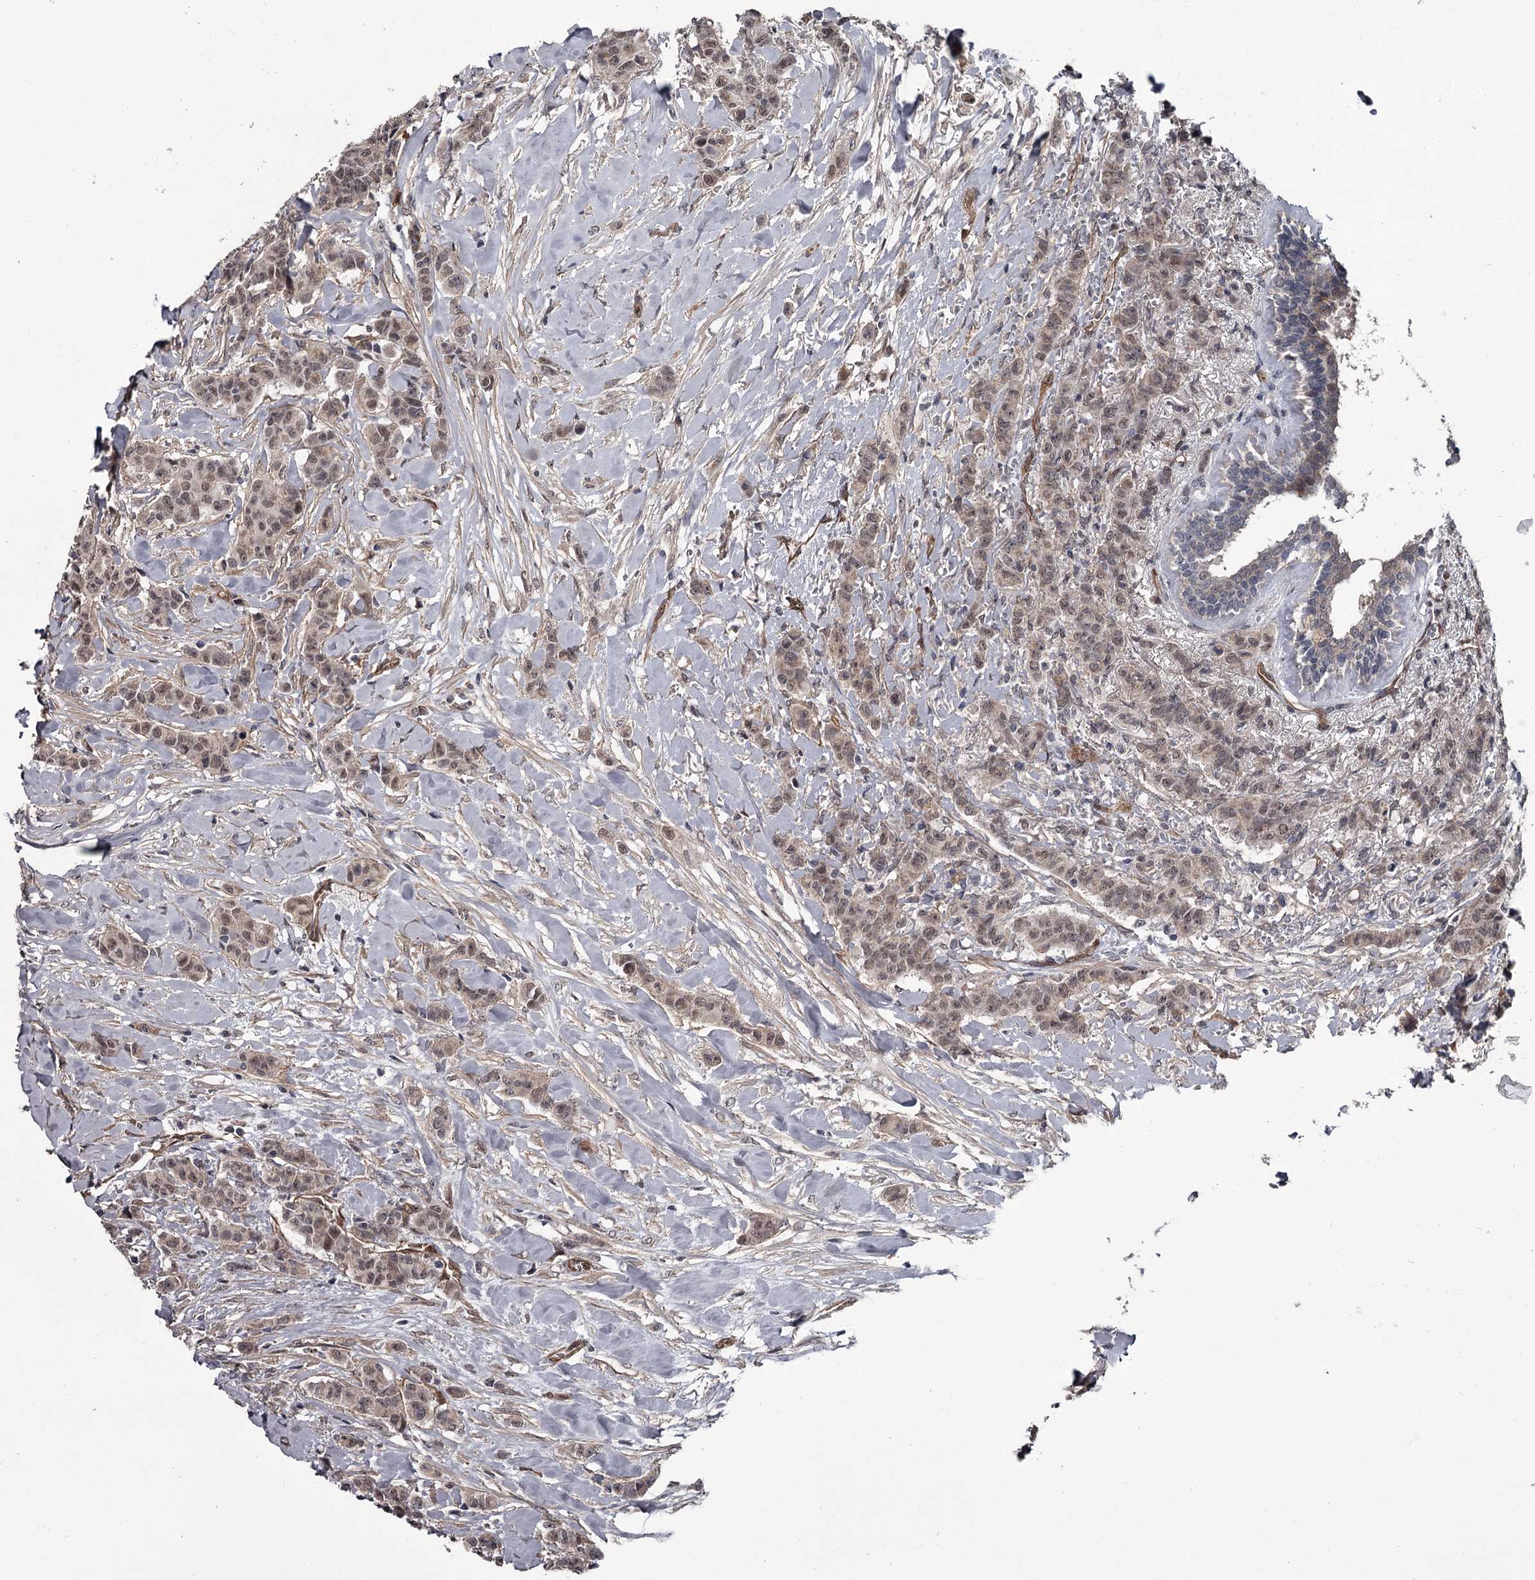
{"staining": {"intensity": "weak", "quantity": ">75%", "location": "nuclear"}, "tissue": "breast cancer", "cell_type": "Tumor cells", "image_type": "cancer", "snomed": [{"axis": "morphology", "description": "Duct carcinoma"}, {"axis": "topography", "description": "Breast"}], "caption": "High-power microscopy captured an IHC photomicrograph of intraductal carcinoma (breast), revealing weak nuclear positivity in about >75% of tumor cells. (IHC, brightfield microscopy, high magnification).", "gene": "CDC42EP2", "patient": {"sex": "female", "age": 40}}